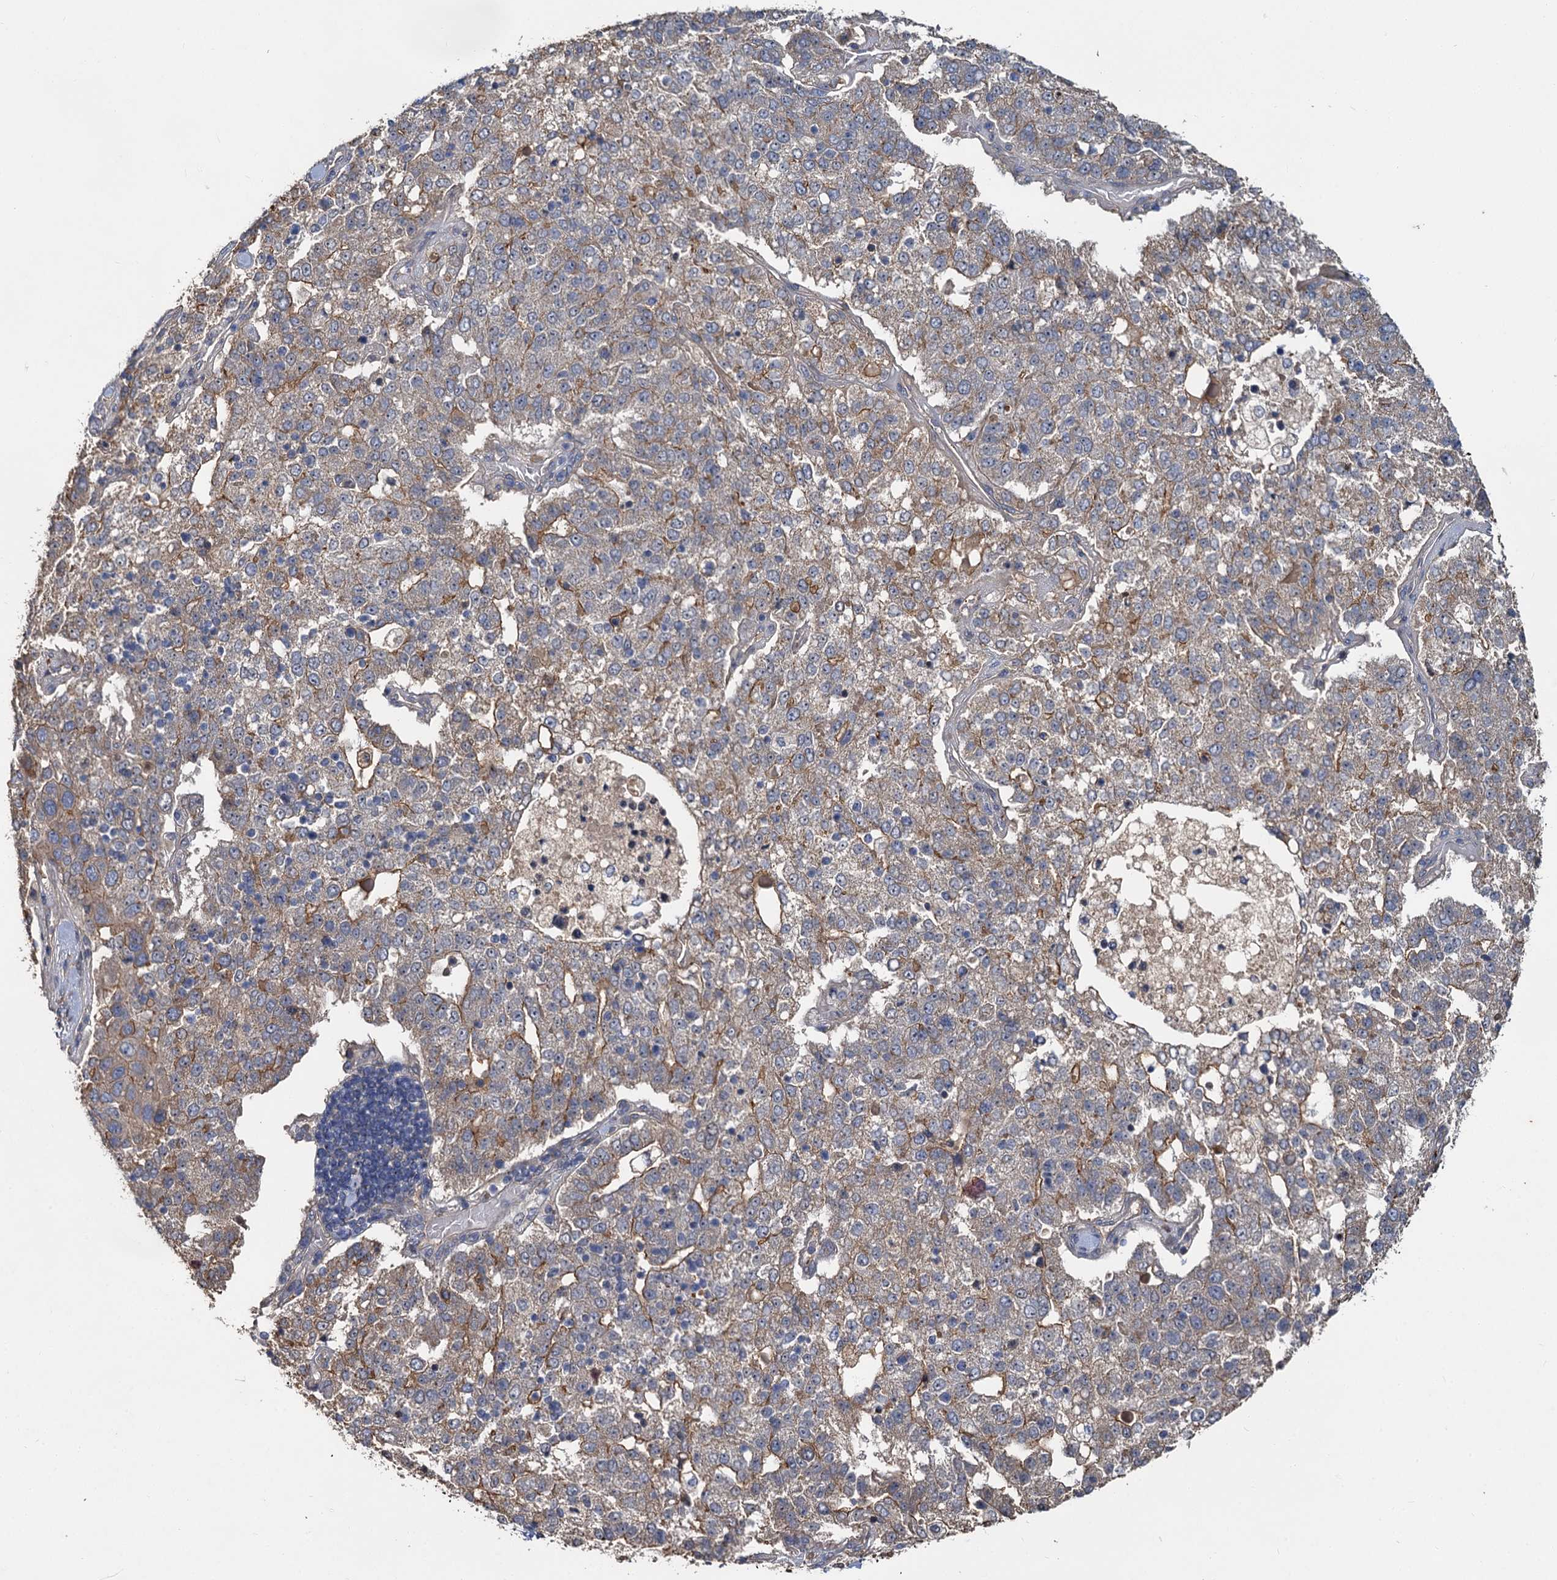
{"staining": {"intensity": "moderate", "quantity": "25%-75%", "location": "cytoplasmic/membranous"}, "tissue": "pancreatic cancer", "cell_type": "Tumor cells", "image_type": "cancer", "snomed": [{"axis": "morphology", "description": "Adenocarcinoma, NOS"}, {"axis": "topography", "description": "Pancreas"}], "caption": "An IHC image of tumor tissue is shown. Protein staining in brown highlights moderate cytoplasmic/membranous positivity in adenocarcinoma (pancreatic) within tumor cells. The staining was performed using DAB (3,3'-diaminobenzidine), with brown indicating positive protein expression. Nuclei are stained blue with hematoxylin.", "gene": "ZNF324", "patient": {"sex": "female", "age": 61}}